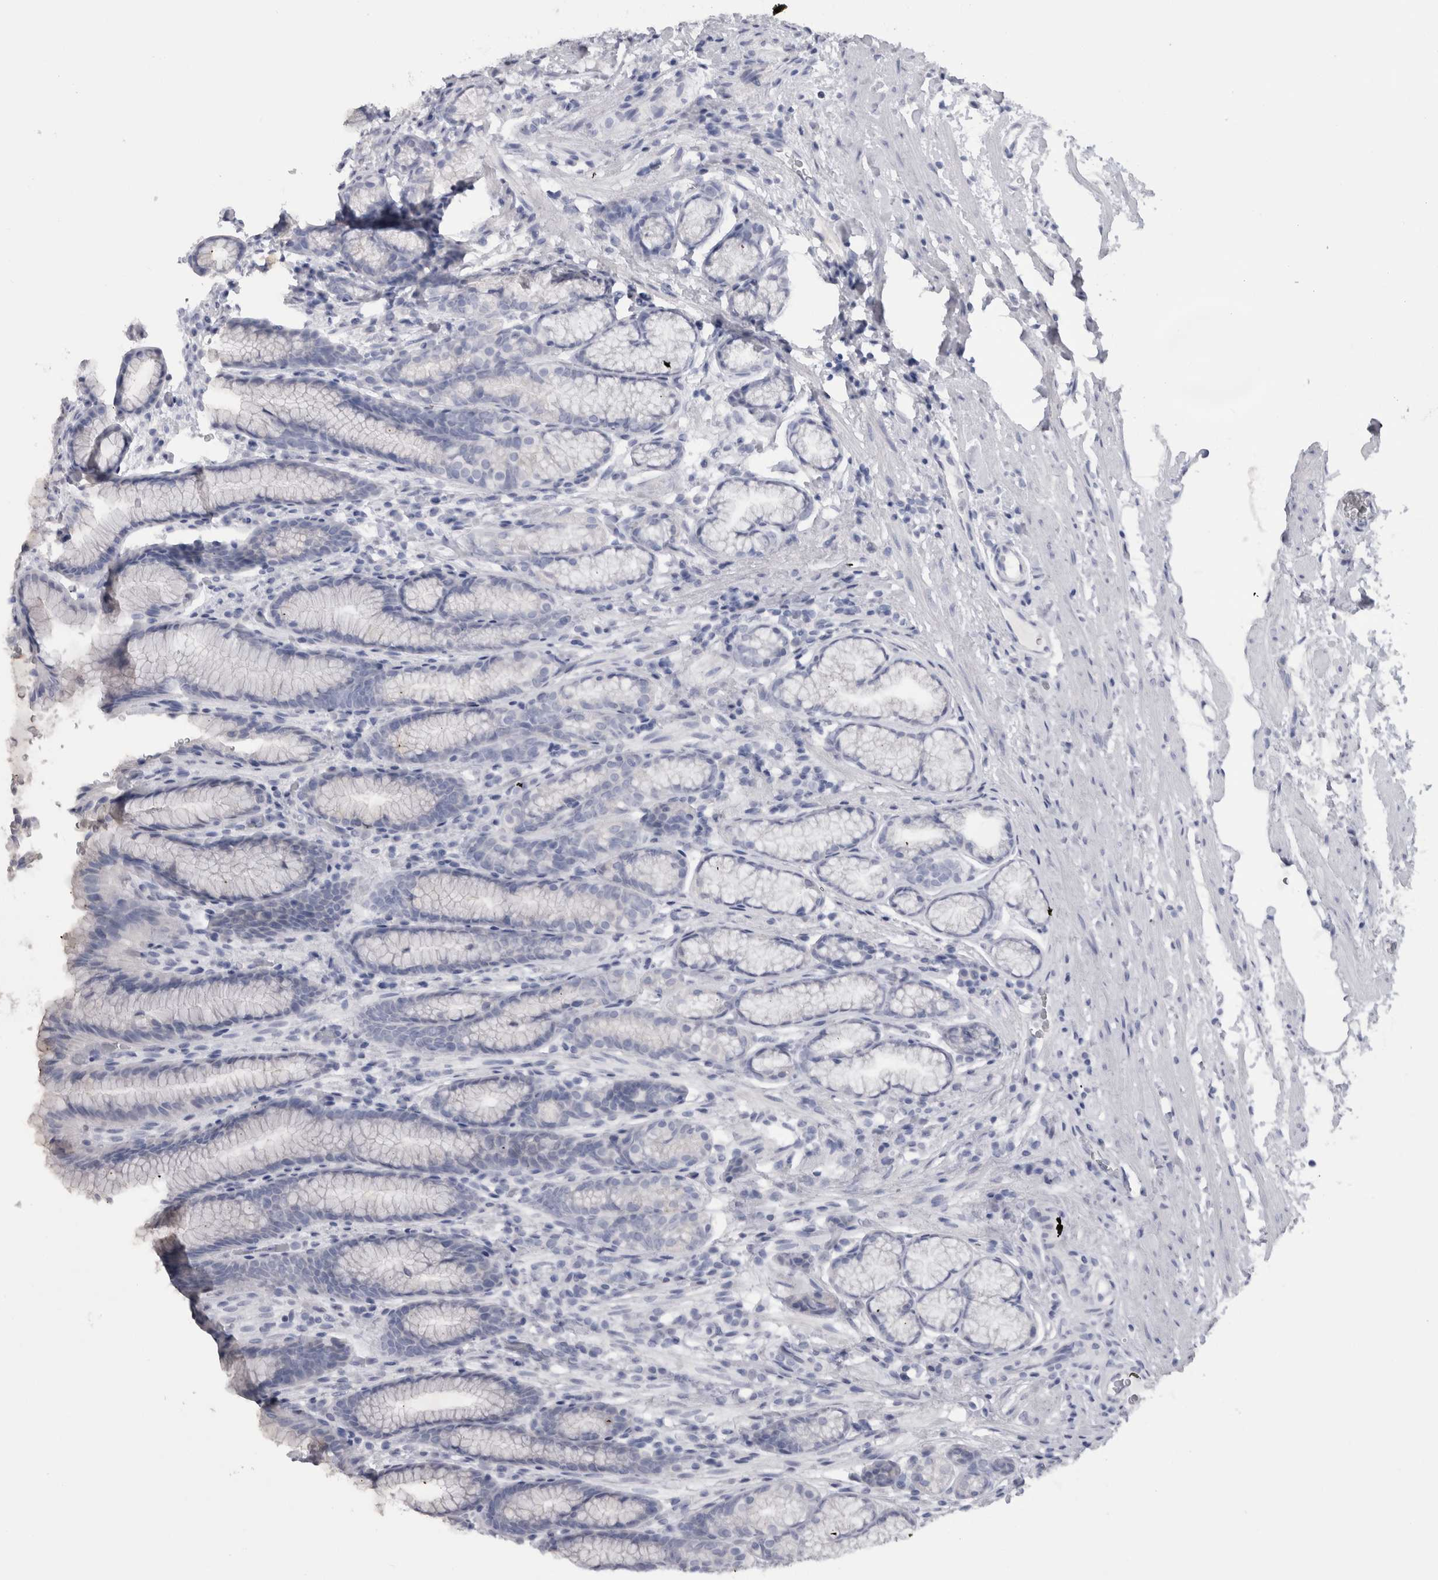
{"staining": {"intensity": "negative", "quantity": "none", "location": "none"}, "tissue": "stomach", "cell_type": "Glandular cells", "image_type": "normal", "snomed": [{"axis": "morphology", "description": "Normal tissue, NOS"}, {"axis": "topography", "description": "Stomach"}], "caption": "Glandular cells are negative for brown protein staining in benign stomach. (DAB IHC visualized using brightfield microscopy, high magnification).", "gene": "PTH", "patient": {"sex": "male", "age": 42}}